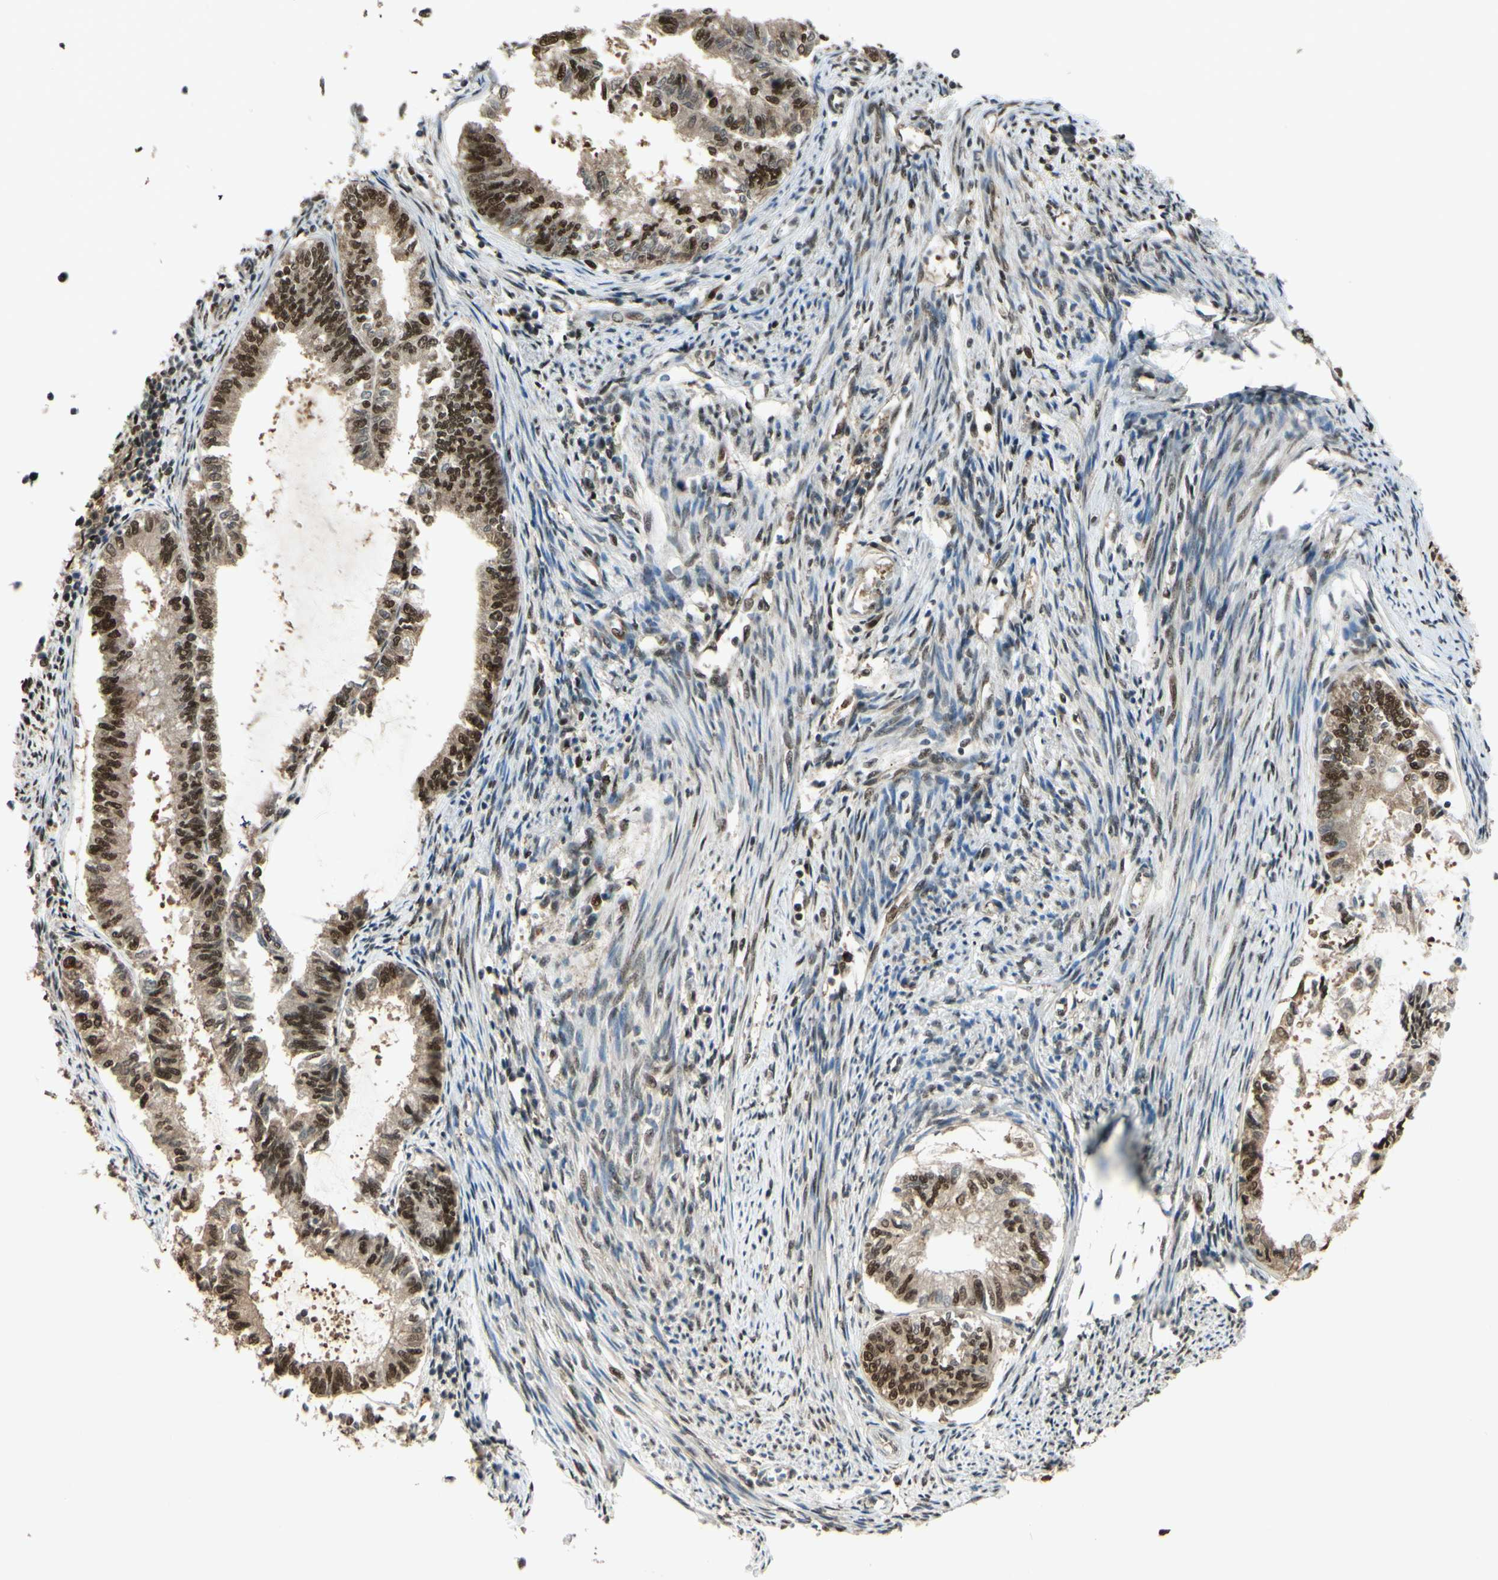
{"staining": {"intensity": "strong", "quantity": ">75%", "location": "cytoplasmic/membranous,nuclear"}, "tissue": "endometrial cancer", "cell_type": "Tumor cells", "image_type": "cancer", "snomed": [{"axis": "morphology", "description": "Adenocarcinoma, NOS"}, {"axis": "topography", "description": "Endometrium"}], "caption": "About >75% of tumor cells in human endometrial cancer demonstrate strong cytoplasmic/membranous and nuclear protein staining as visualized by brown immunohistochemical staining.", "gene": "HSF1", "patient": {"sex": "female", "age": 86}}